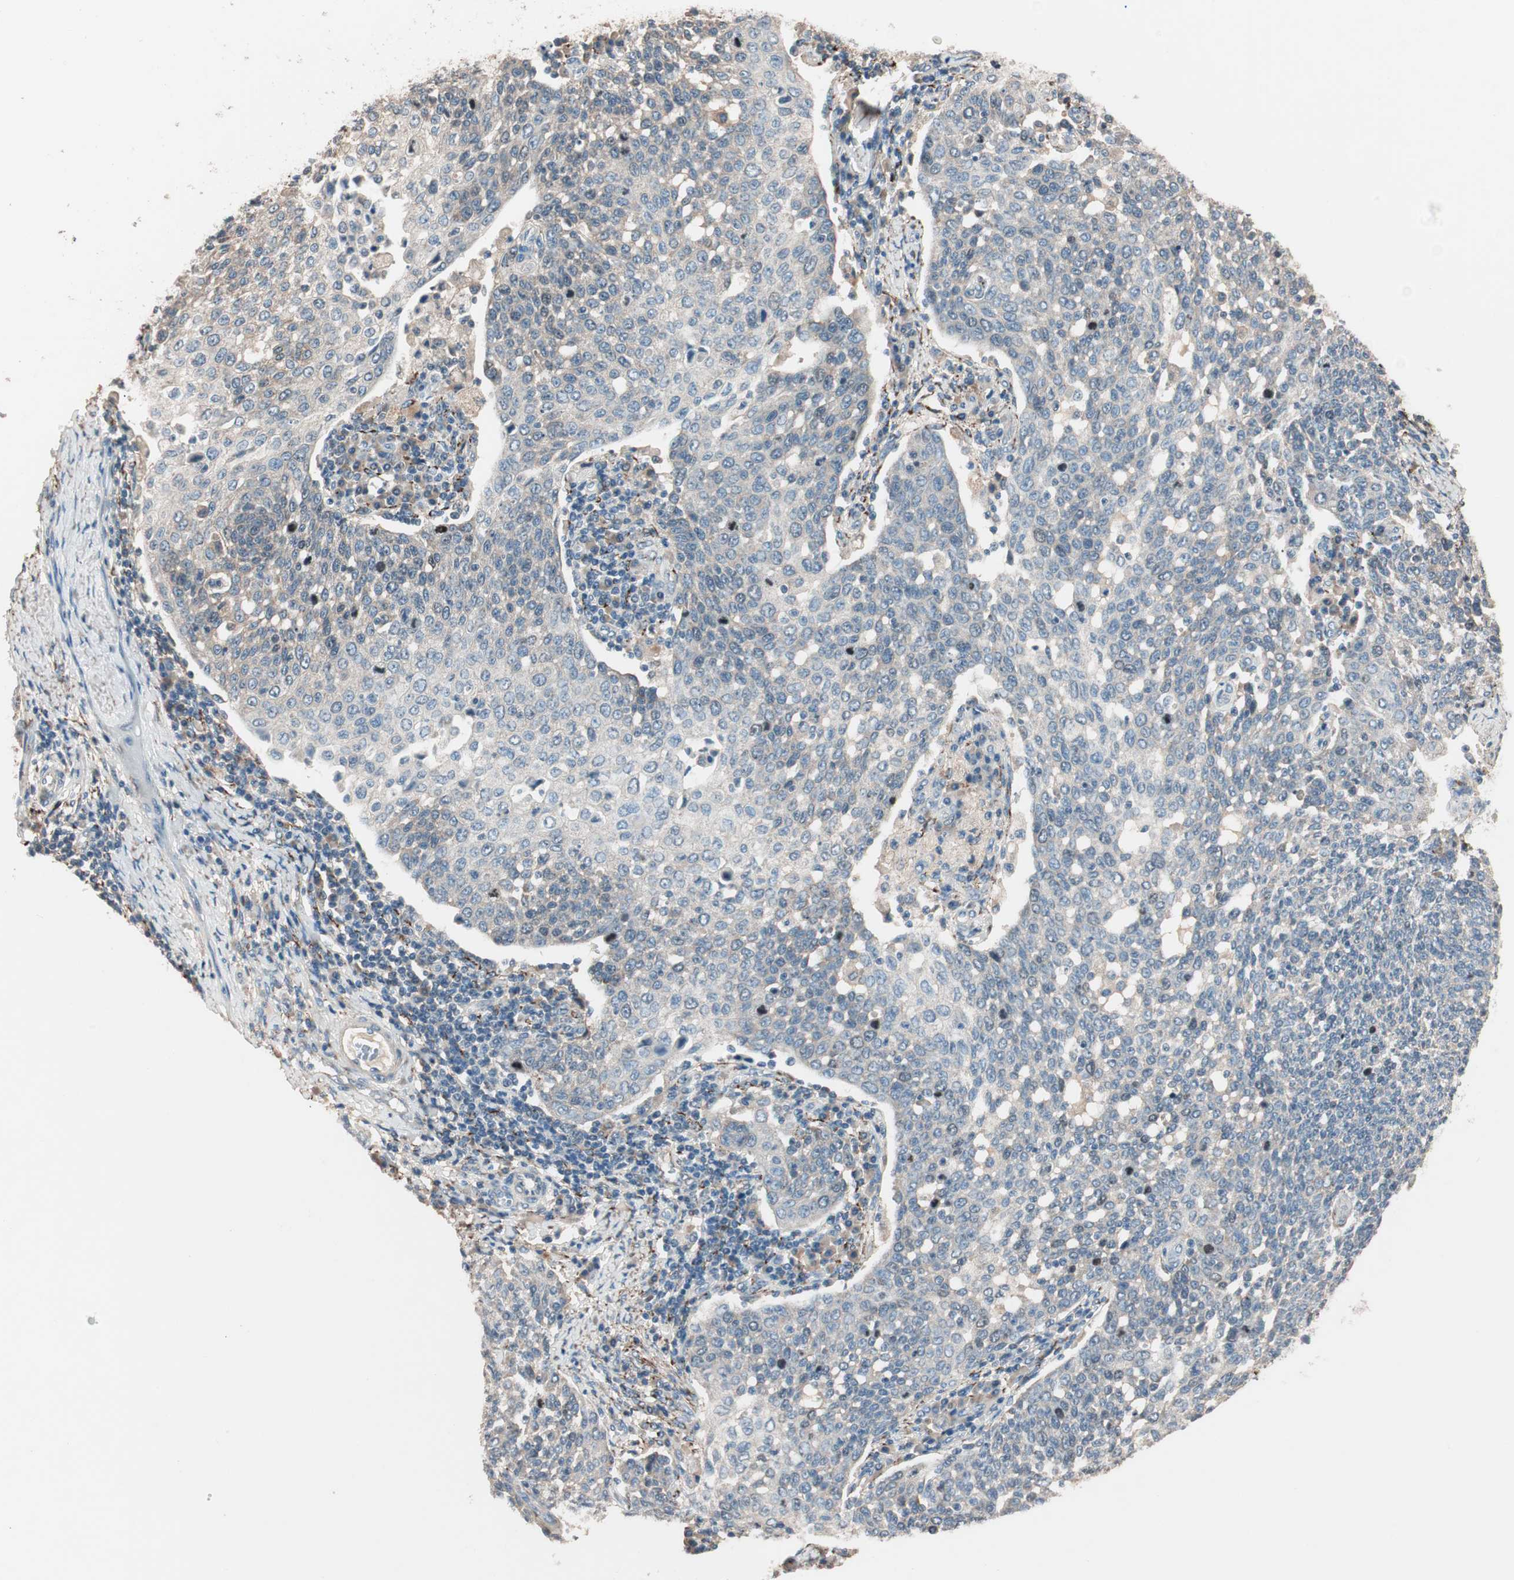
{"staining": {"intensity": "weak", "quantity": "25%-75%", "location": "cytoplasmic/membranous"}, "tissue": "cervical cancer", "cell_type": "Tumor cells", "image_type": "cancer", "snomed": [{"axis": "morphology", "description": "Squamous cell carcinoma, NOS"}, {"axis": "topography", "description": "Cervix"}], "caption": "Human squamous cell carcinoma (cervical) stained with a brown dye demonstrates weak cytoplasmic/membranous positive staining in about 25%-75% of tumor cells.", "gene": "NFRKB", "patient": {"sex": "female", "age": 34}}